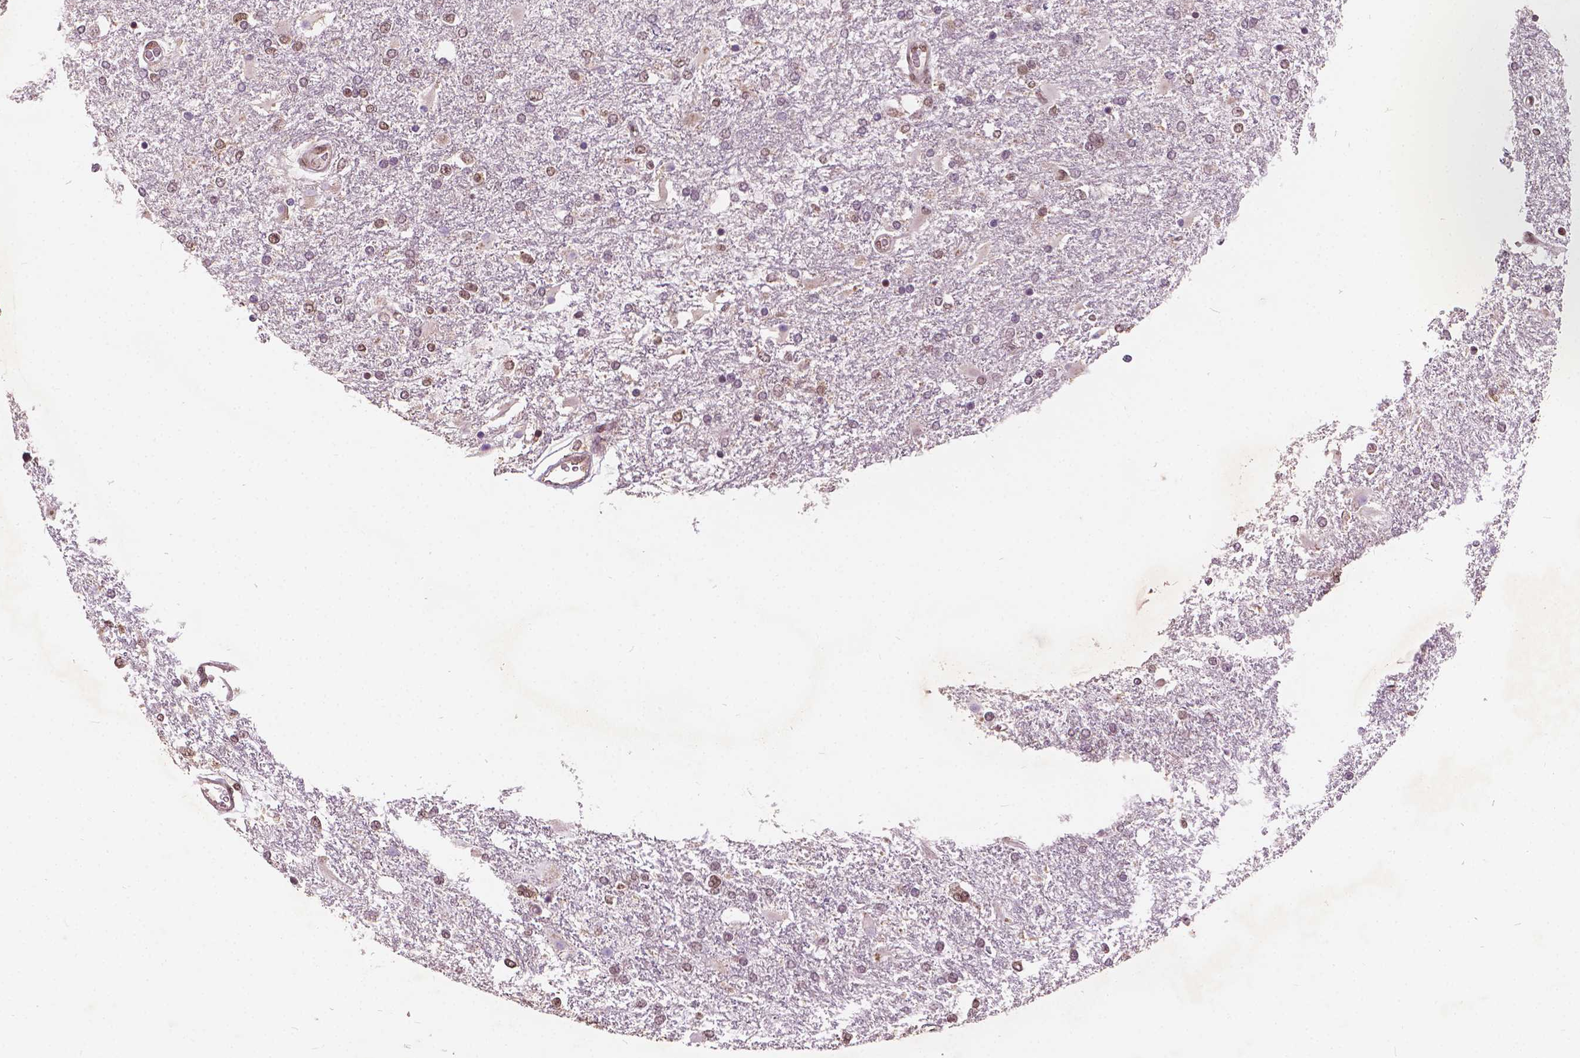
{"staining": {"intensity": "weak", "quantity": "25%-75%", "location": "nuclear"}, "tissue": "glioma", "cell_type": "Tumor cells", "image_type": "cancer", "snomed": [{"axis": "morphology", "description": "Glioma, malignant, High grade"}, {"axis": "topography", "description": "Cerebral cortex"}], "caption": "The micrograph shows staining of glioma, revealing weak nuclear protein expression (brown color) within tumor cells.", "gene": "GPS2", "patient": {"sex": "male", "age": 79}}